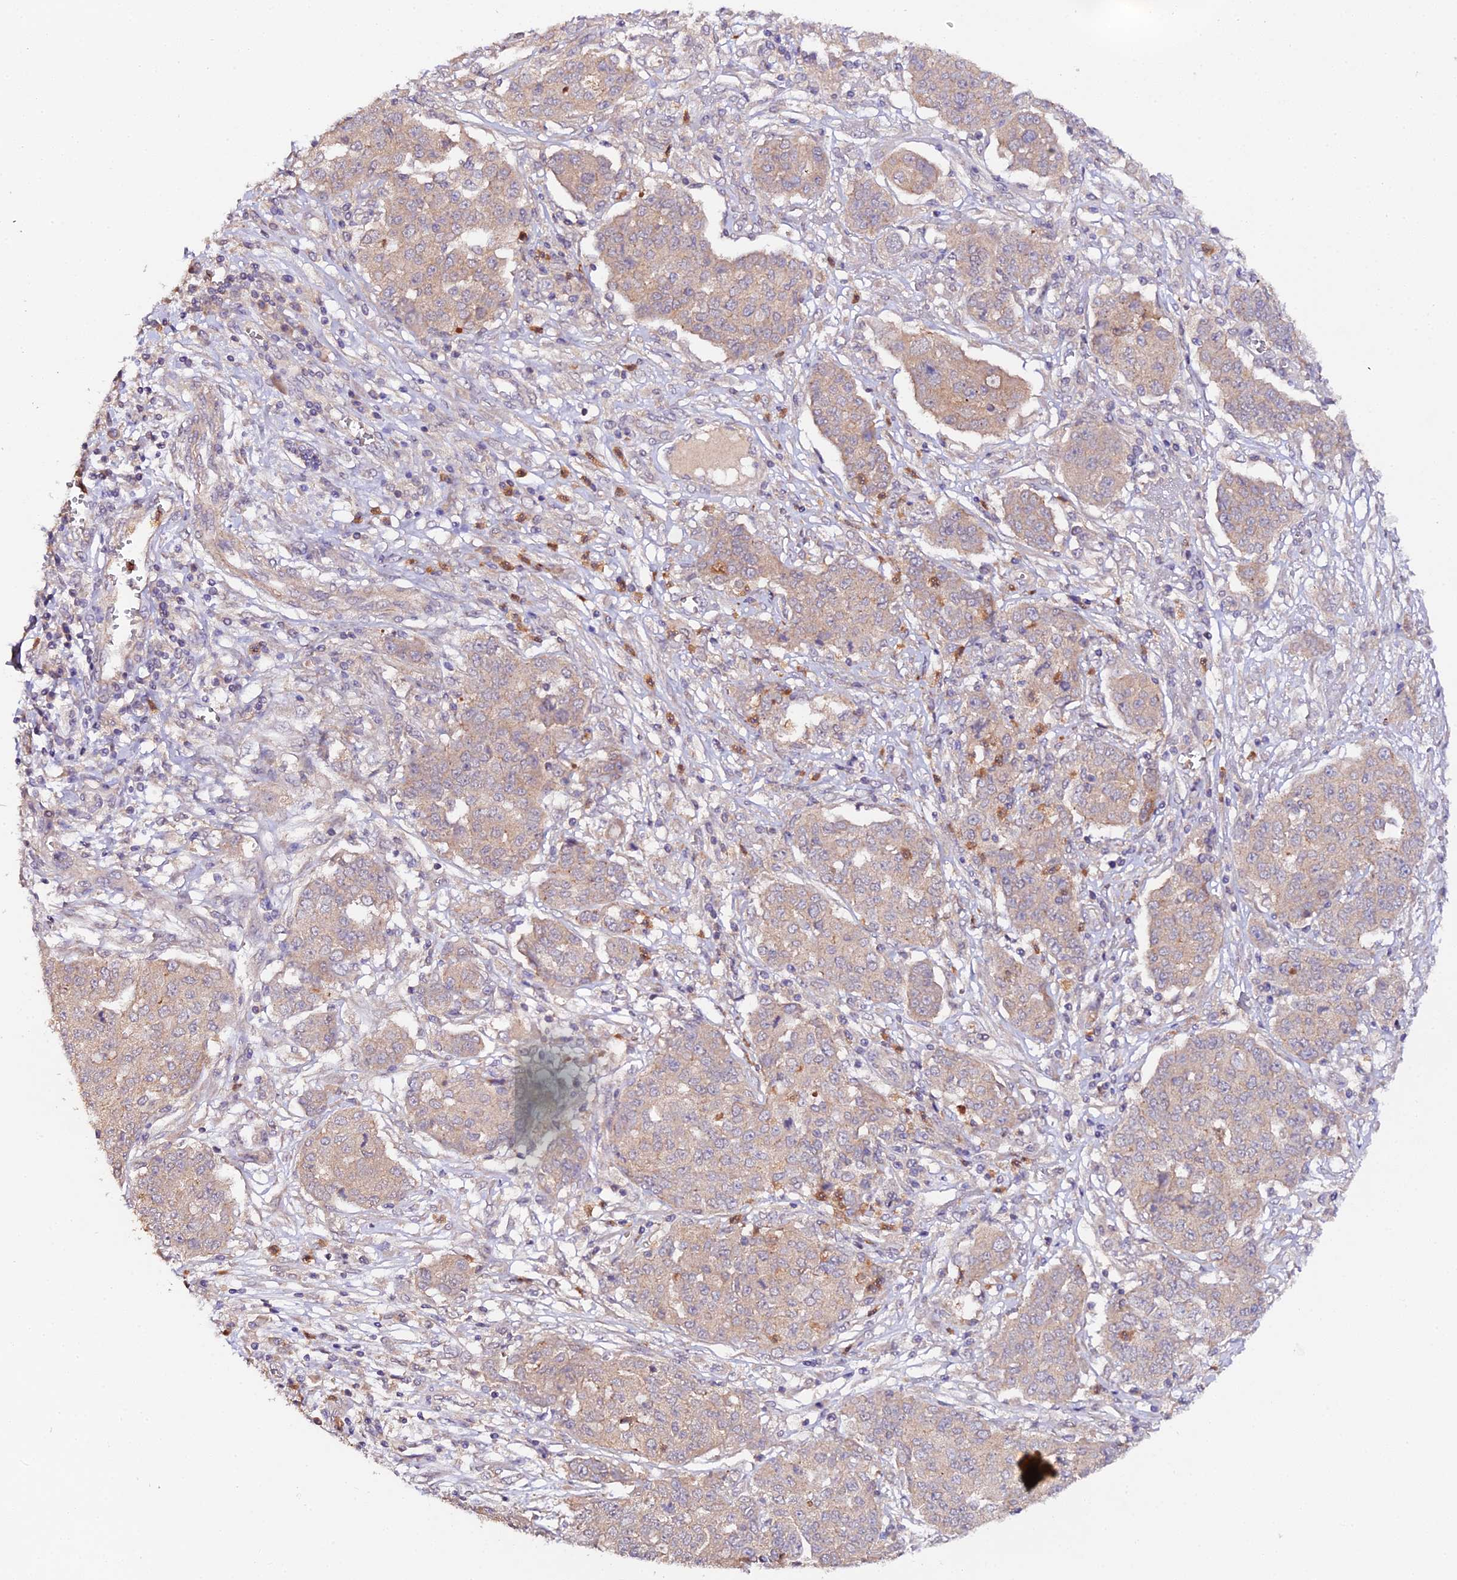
{"staining": {"intensity": "weak", "quantity": ">75%", "location": "cytoplasmic/membranous"}, "tissue": "ovarian cancer", "cell_type": "Tumor cells", "image_type": "cancer", "snomed": [{"axis": "morphology", "description": "Cystadenocarcinoma, serous, NOS"}, {"axis": "topography", "description": "Soft tissue"}, {"axis": "topography", "description": "Ovary"}], "caption": "Human ovarian cancer stained with a protein marker demonstrates weak staining in tumor cells.", "gene": "TRIM26", "patient": {"sex": "female", "age": 57}}